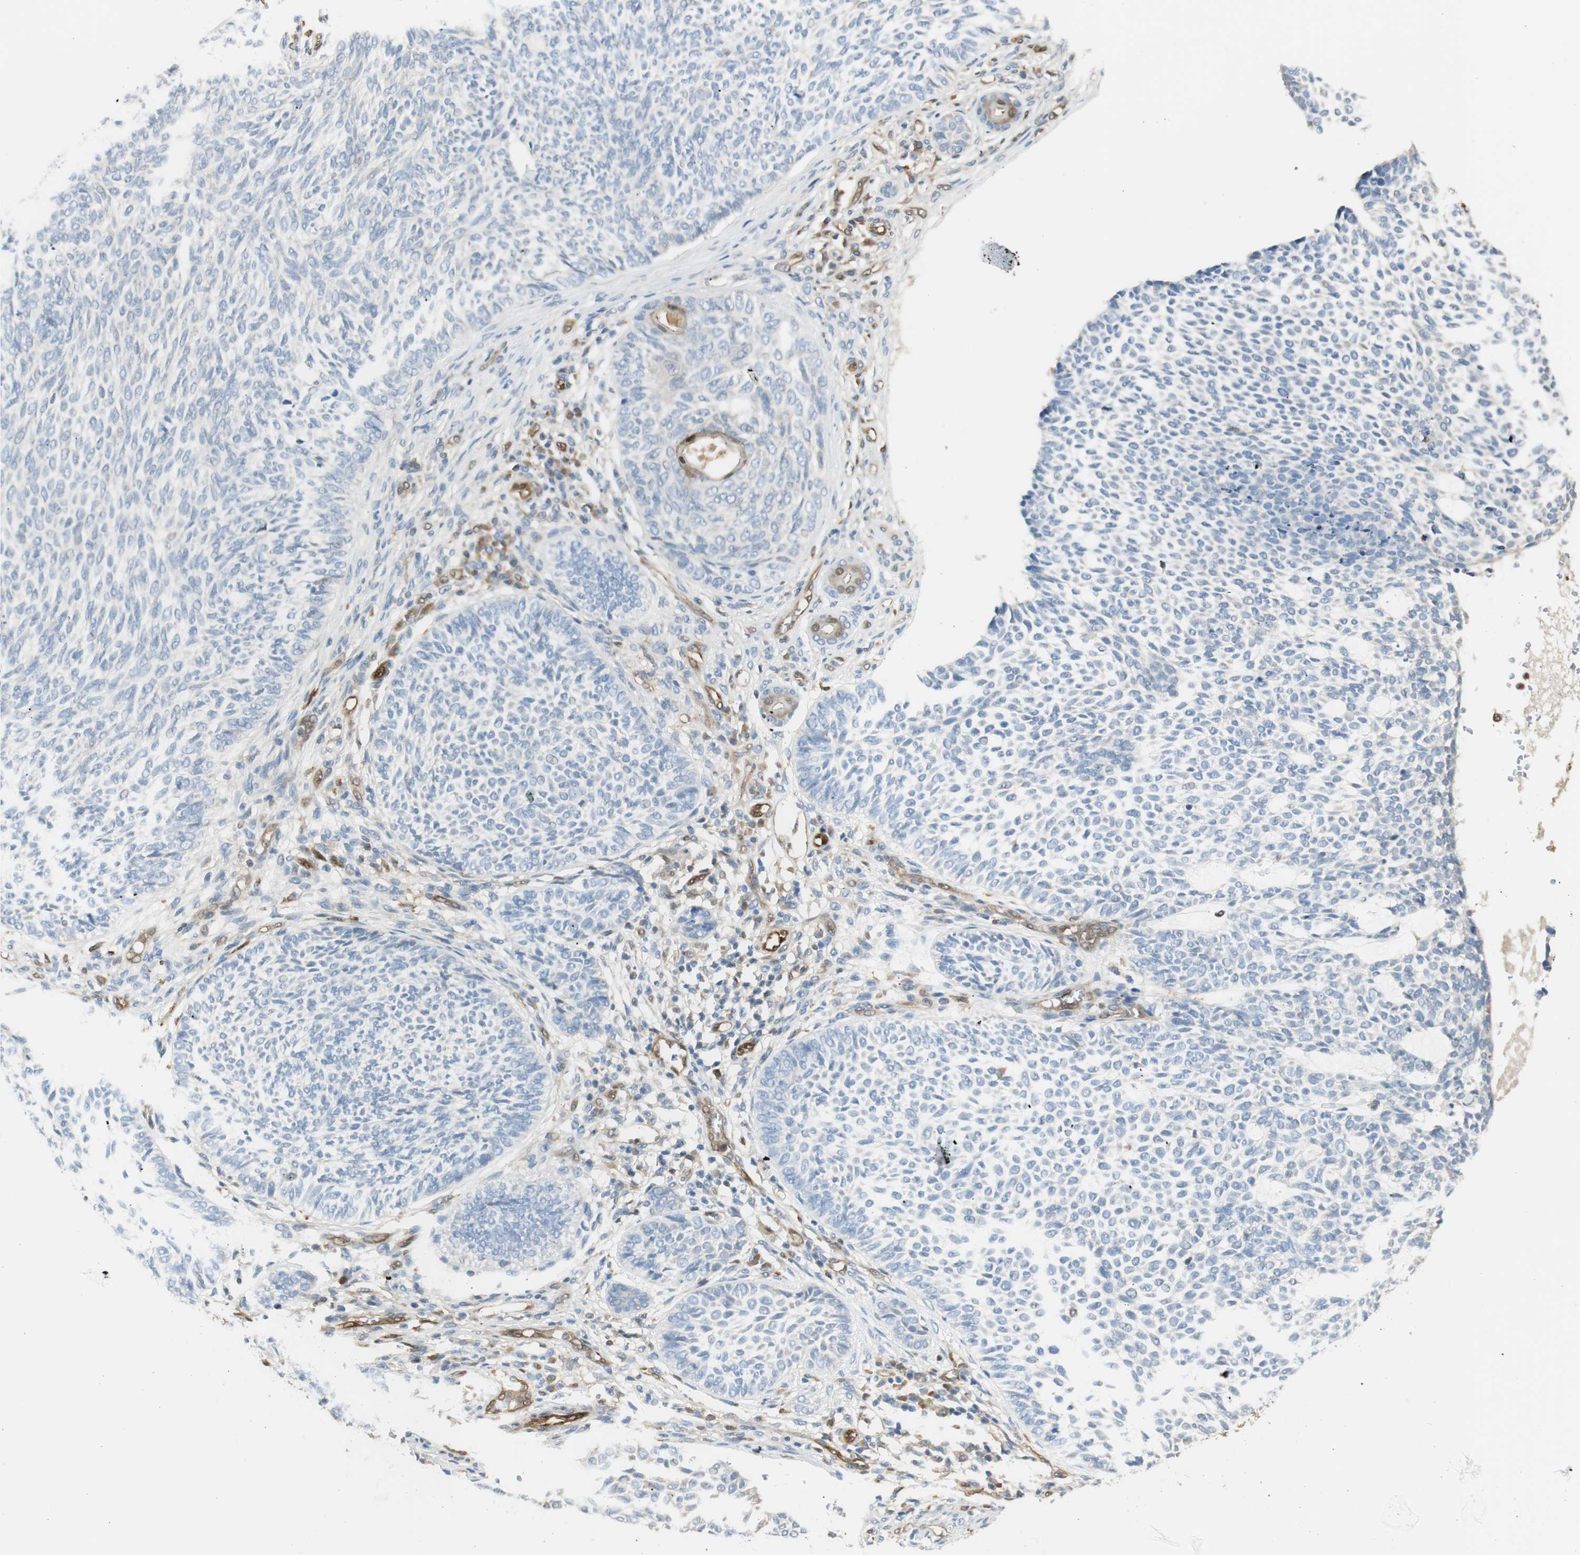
{"staining": {"intensity": "negative", "quantity": "none", "location": "none"}, "tissue": "skin cancer", "cell_type": "Tumor cells", "image_type": "cancer", "snomed": [{"axis": "morphology", "description": "Basal cell carcinoma"}, {"axis": "topography", "description": "Skin"}], "caption": "The immunohistochemistry photomicrograph has no significant expression in tumor cells of skin basal cell carcinoma tissue.", "gene": "SERPINB6", "patient": {"sex": "male", "age": 87}}